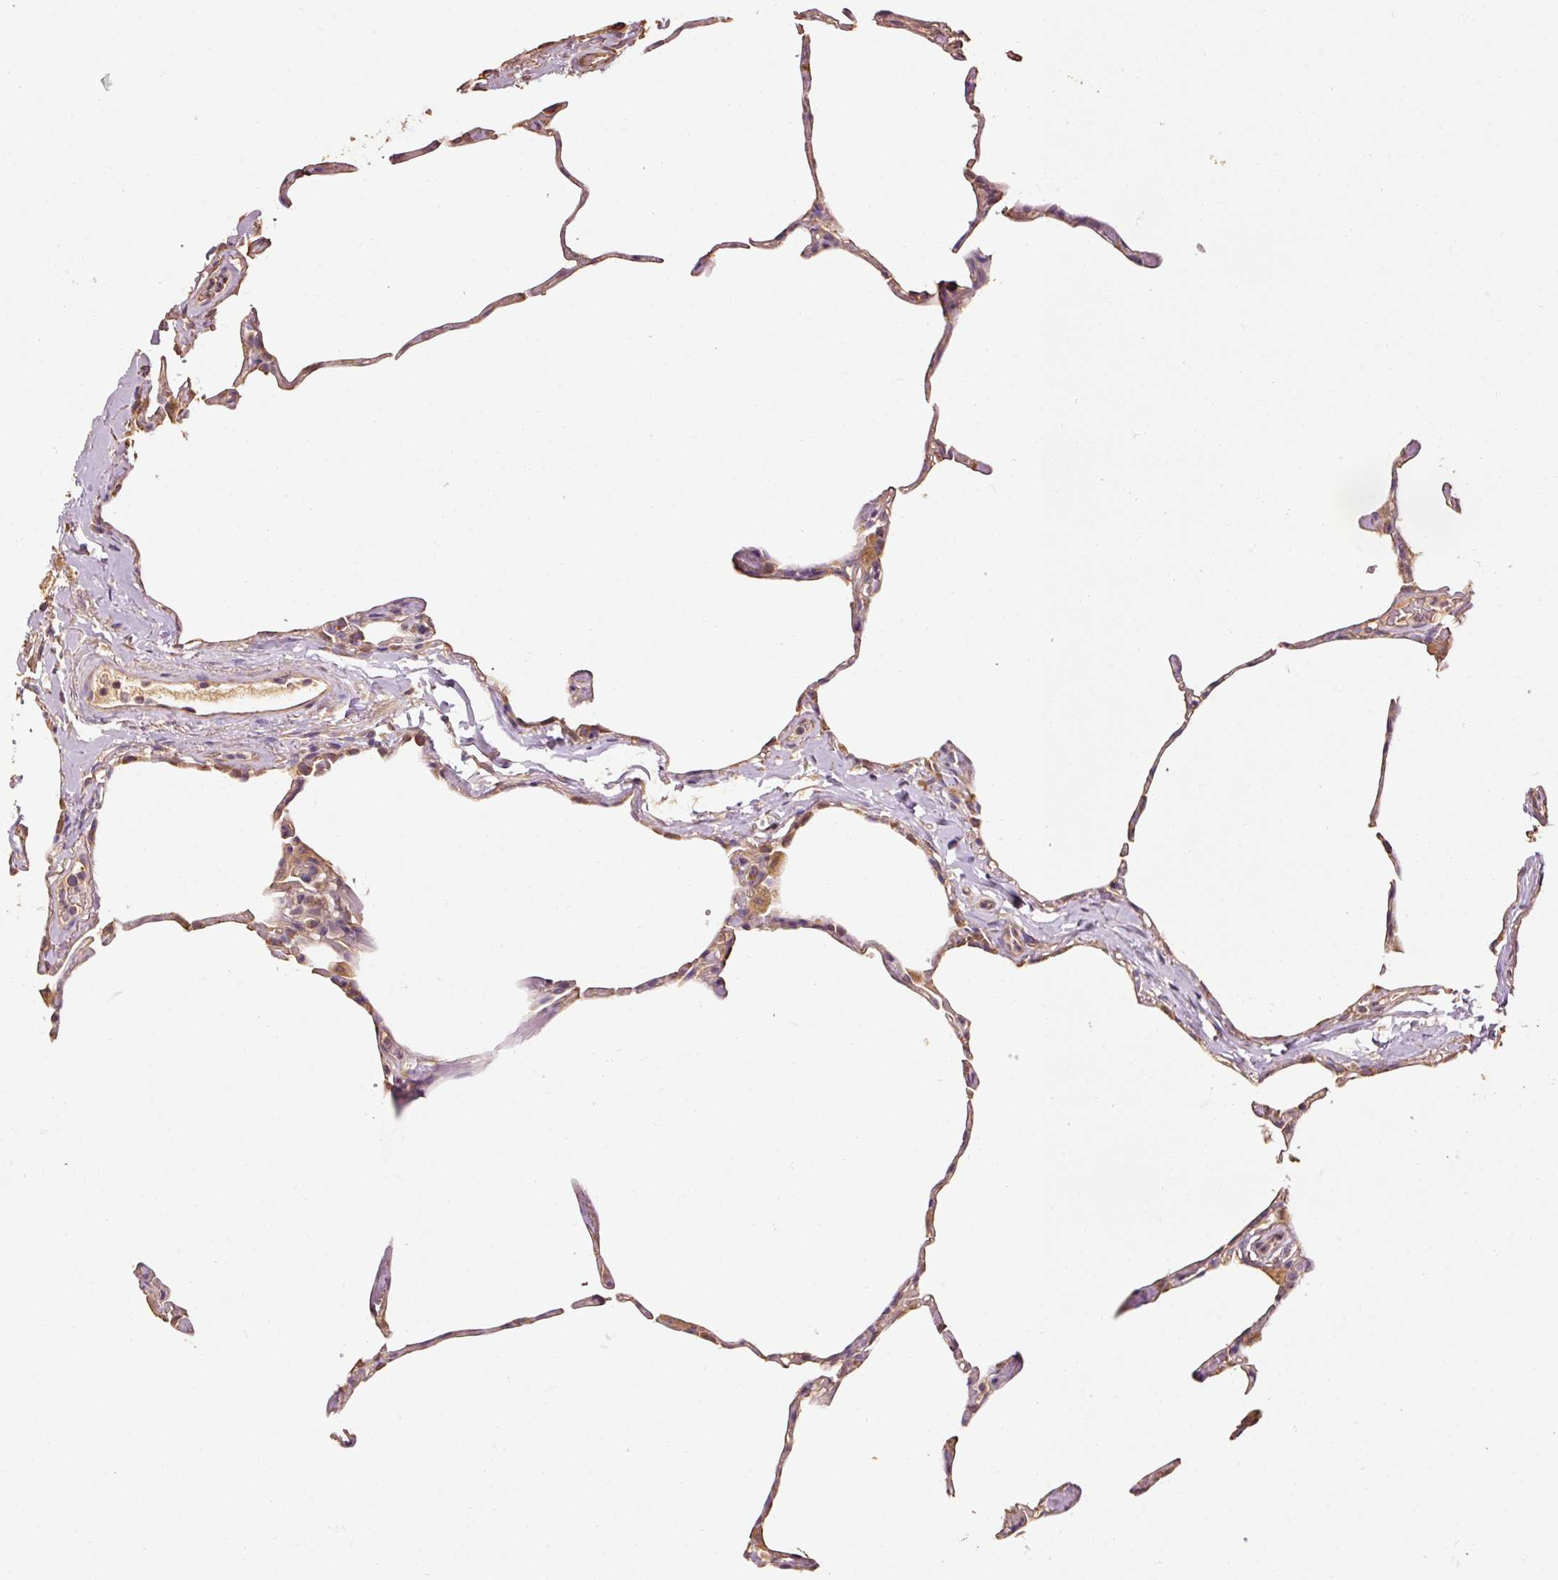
{"staining": {"intensity": "moderate", "quantity": ">75%", "location": "cytoplasmic/membranous"}, "tissue": "lung", "cell_type": "Alveolar cells", "image_type": "normal", "snomed": [{"axis": "morphology", "description": "Normal tissue, NOS"}, {"axis": "topography", "description": "Lung"}], "caption": "A brown stain shows moderate cytoplasmic/membranous expression of a protein in alveolar cells of benign lung. Immunohistochemistry (ihc) stains the protein in brown and the nuclei are stained blue.", "gene": "EFHC1", "patient": {"sex": "male", "age": 65}}